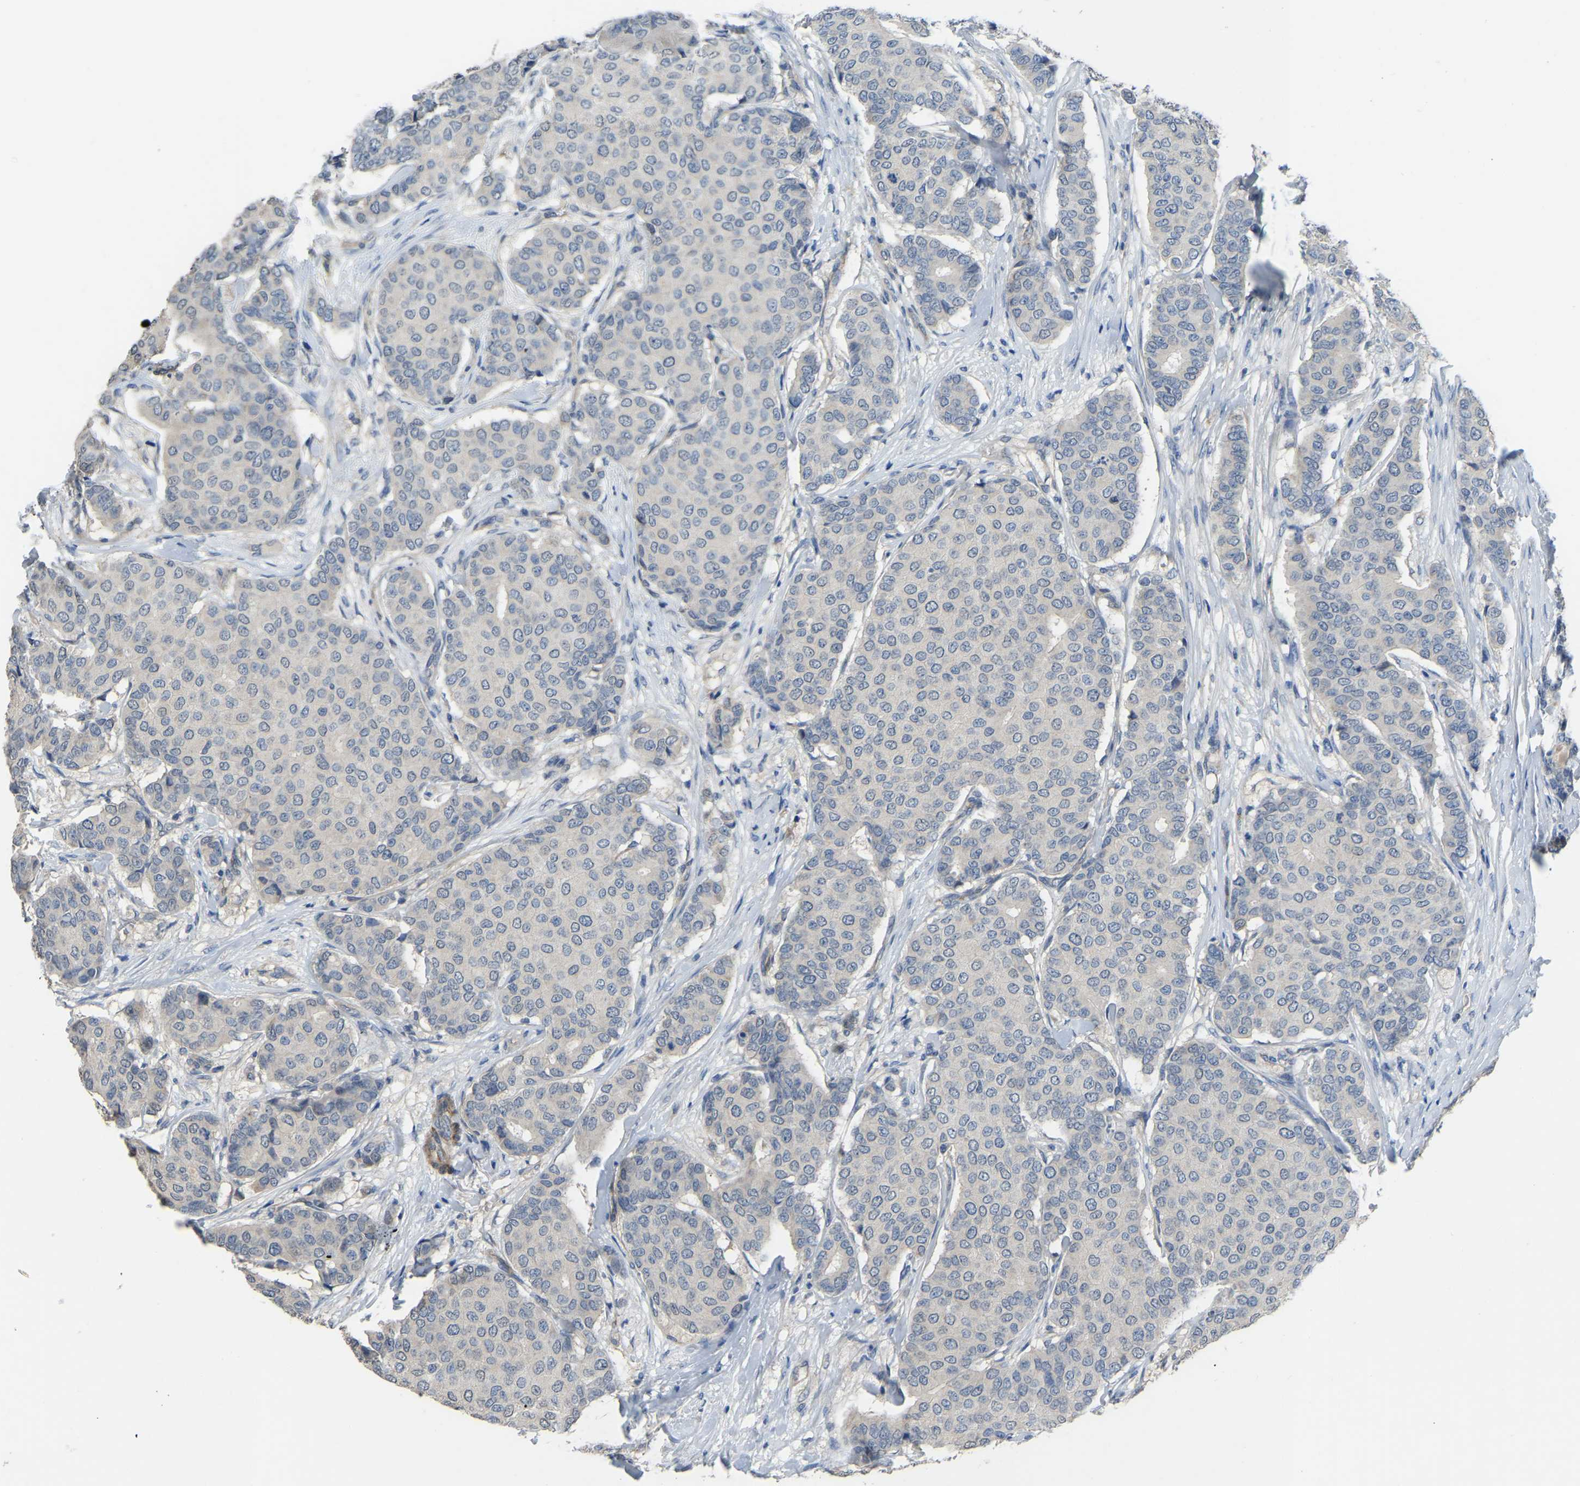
{"staining": {"intensity": "negative", "quantity": "none", "location": "none"}, "tissue": "breast cancer", "cell_type": "Tumor cells", "image_type": "cancer", "snomed": [{"axis": "morphology", "description": "Duct carcinoma"}, {"axis": "topography", "description": "Breast"}], "caption": "High magnification brightfield microscopy of breast cancer stained with DAB (brown) and counterstained with hematoxylin (blue): tumor cells show no significant staining. (Stains: DAB (3,3'-diaminobenzidine) immunohistochemistry (IHC) with hematoxylin counter stain, Microscopy: brightfield microscopy at high magnification).", "gene": "HIGD2B", "patient": {"sex": "female", "age": 75}}